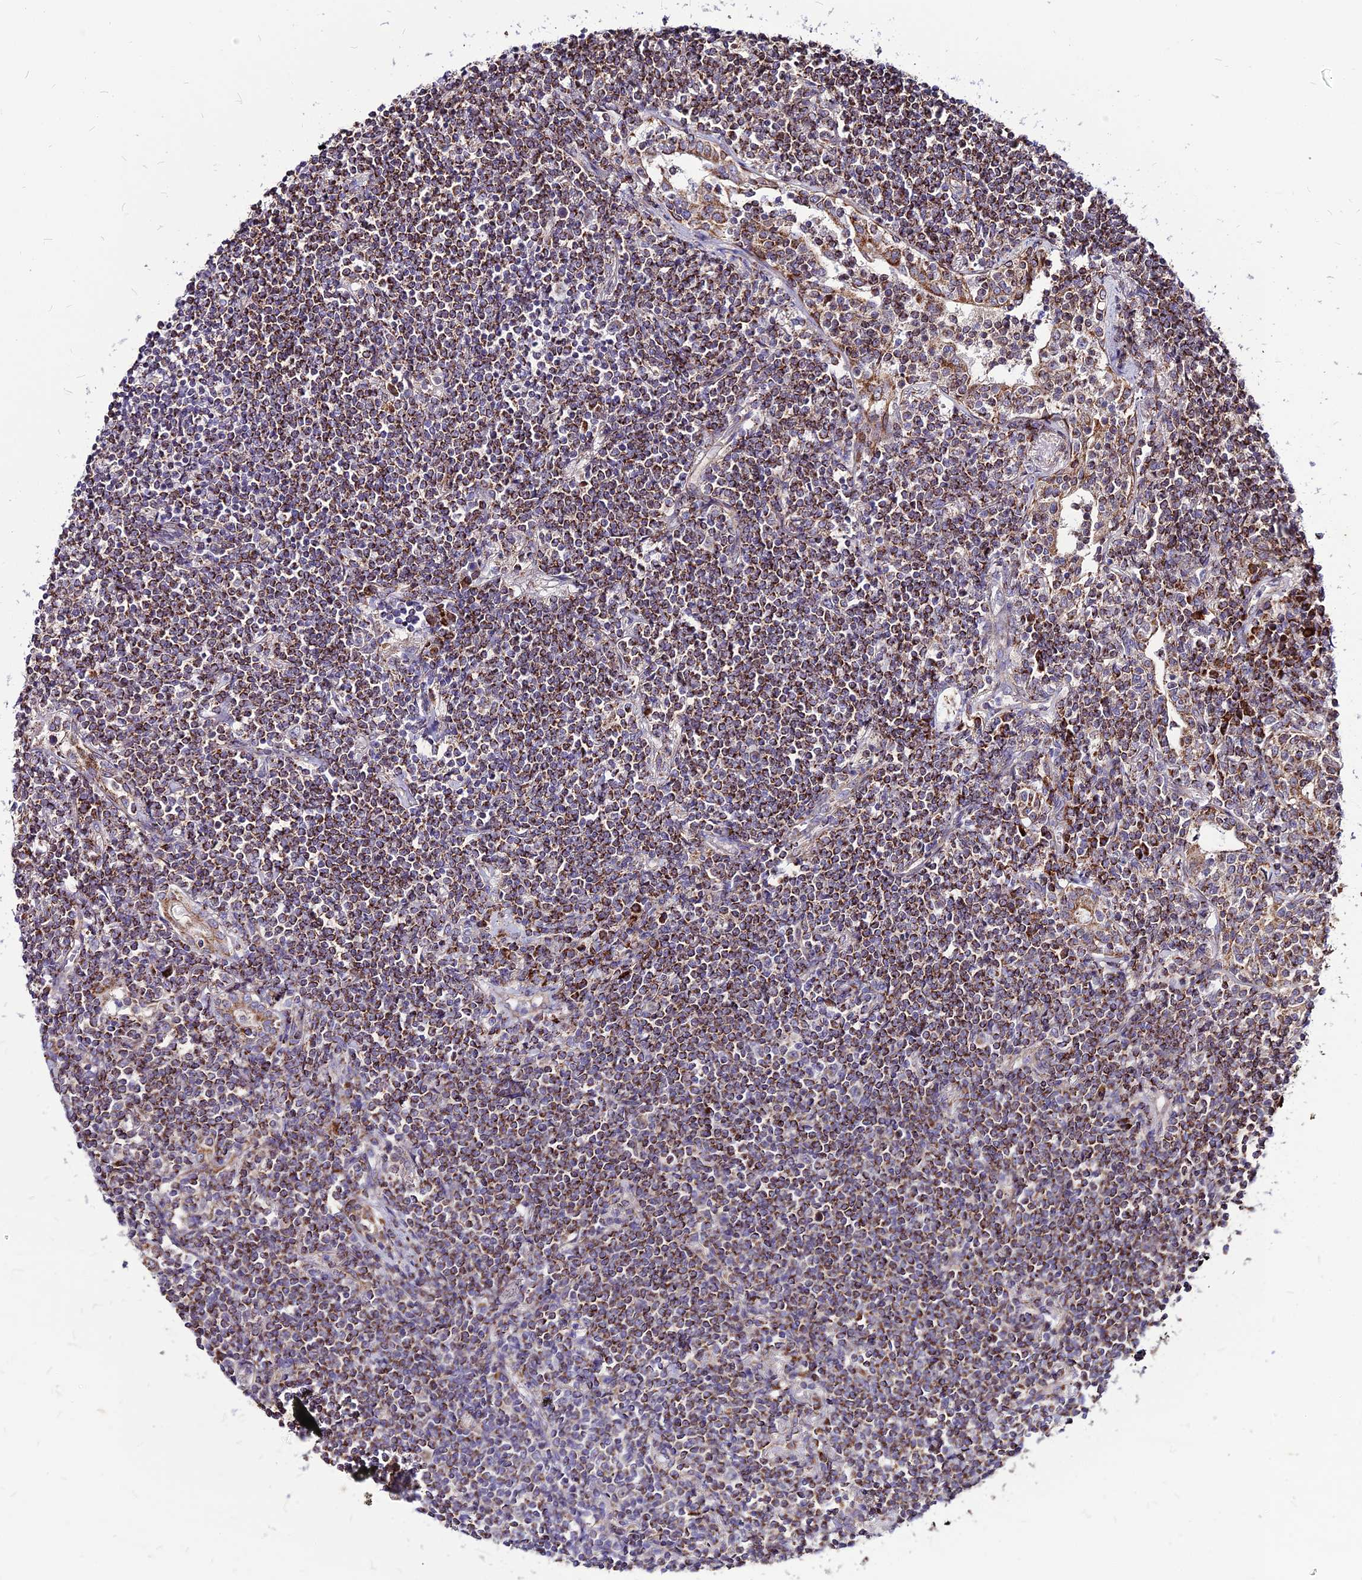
{"staining": {"intensity": "moderate", "quantity": ">75%", "location": "cytoplasmic/membranous"}, "tissue": "lymphoma", "cell_type": "Tumor cells", "image_type": "cancer", "snomed": [{"axis": "morphology", "description": "Malignant lymphoma, non-Hodgkin's type, Low grade"}, {"axis": "topography", "description": "Lung"}], "caption": "Brown immunohistochemical staining in lymphoma exhibits moderate cytoplasmic/membranous positivity in about >75% of tumor cells. (DAB (3,3'-diaminobenzidine) = brown stain, brightfield microscopy at high magnification).", "gene": "ECI1", "patient": {"sex": "female", "age": 71}}